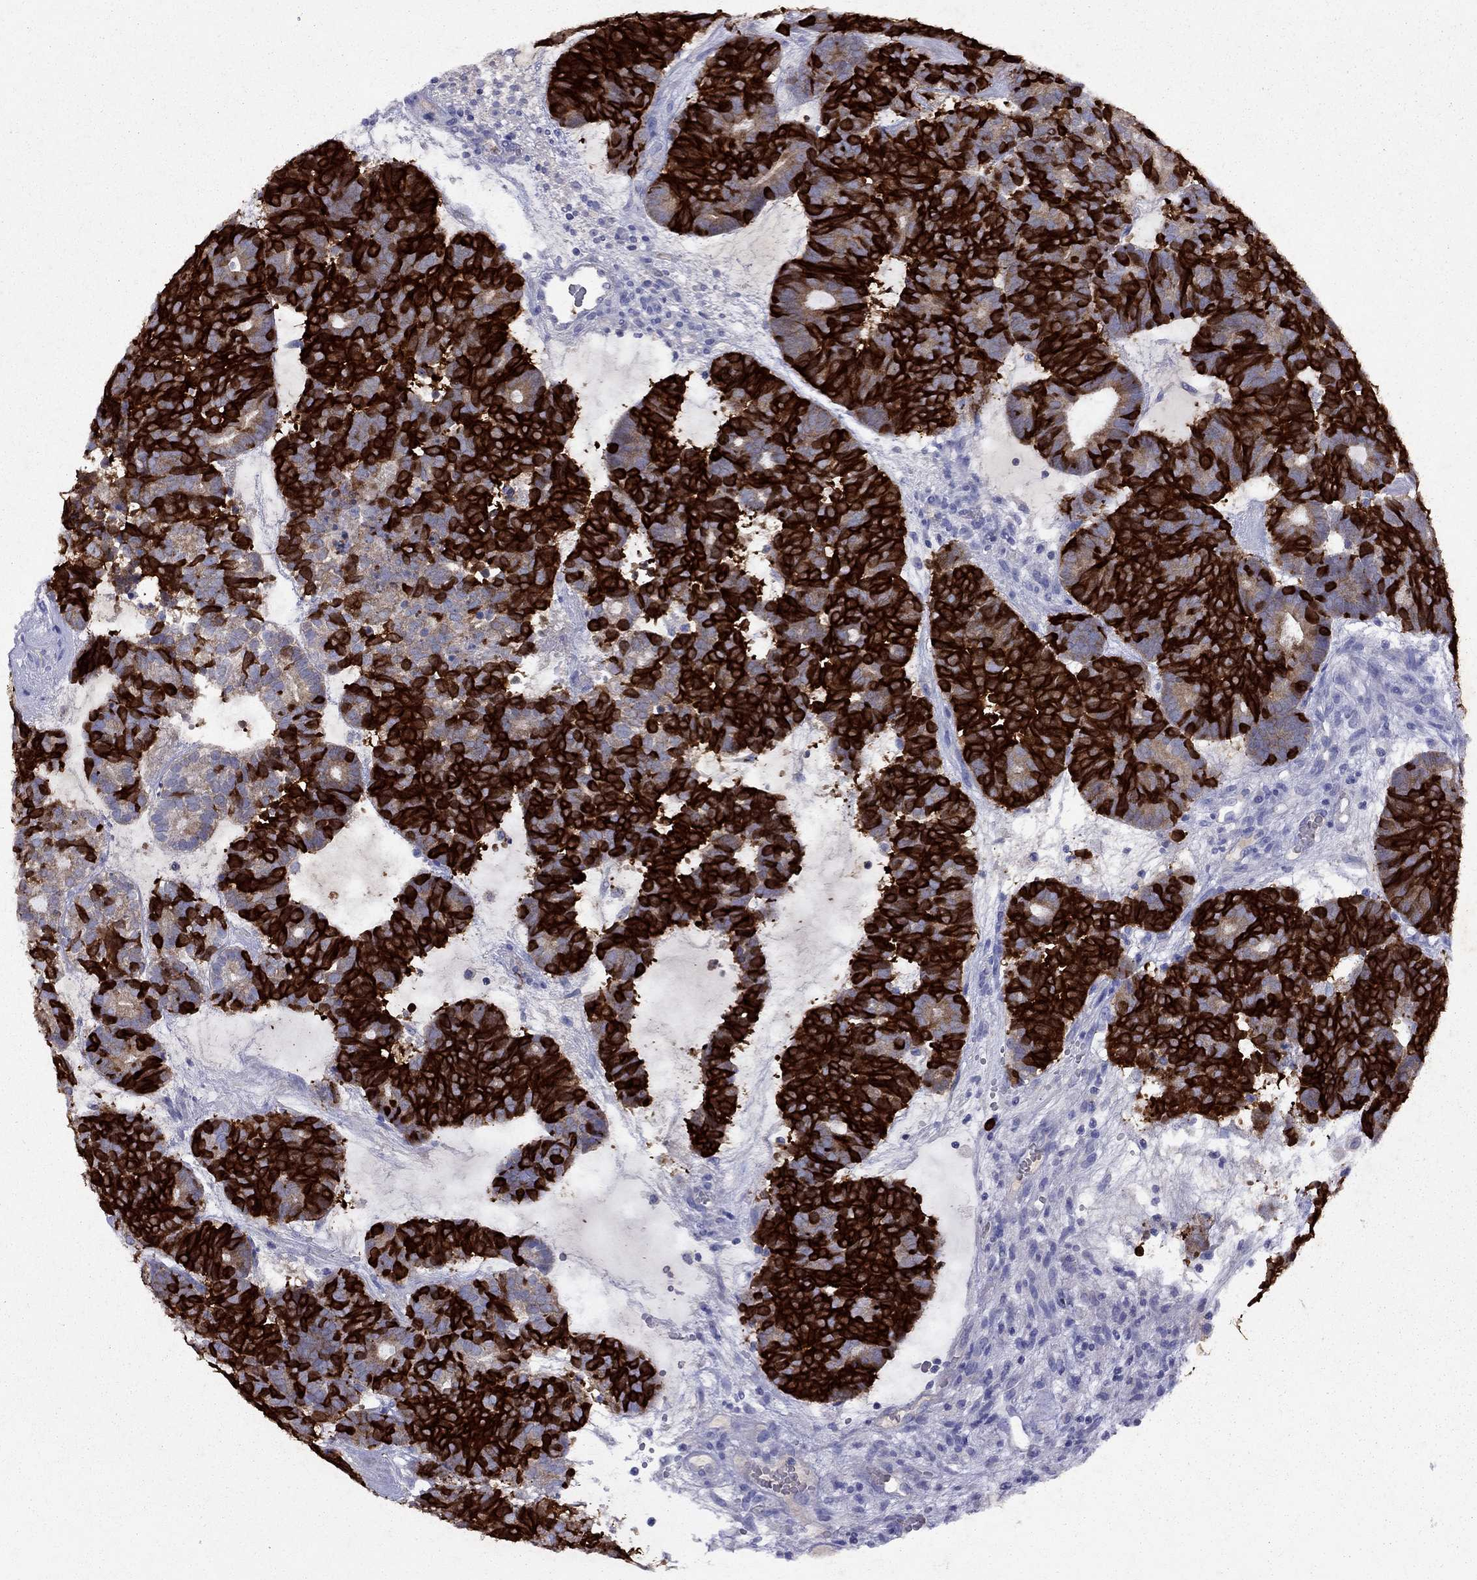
{"staining": {"intensity": "strong", "quantity": "25%-75%", "location": "cytoplasmic/membranous"}, "tissue": "head and neck cancer", "cell_type": "Tumor cells", "image_type": "cancer", "snomed": [{"axis": "morphology", "description": "Adenocarcinoma, NOS"}, {"axis": "topography", "description": "Head-Neck"}], "caption": "Strong cytoplasmic/membranous positivity for a protein is seen in approximately 25%-75% of tumor cells of adenocarcinoma (head and neck) using IHC.", "gene": "GNAT3", "patient": {"sex": "female", "age": 81}}